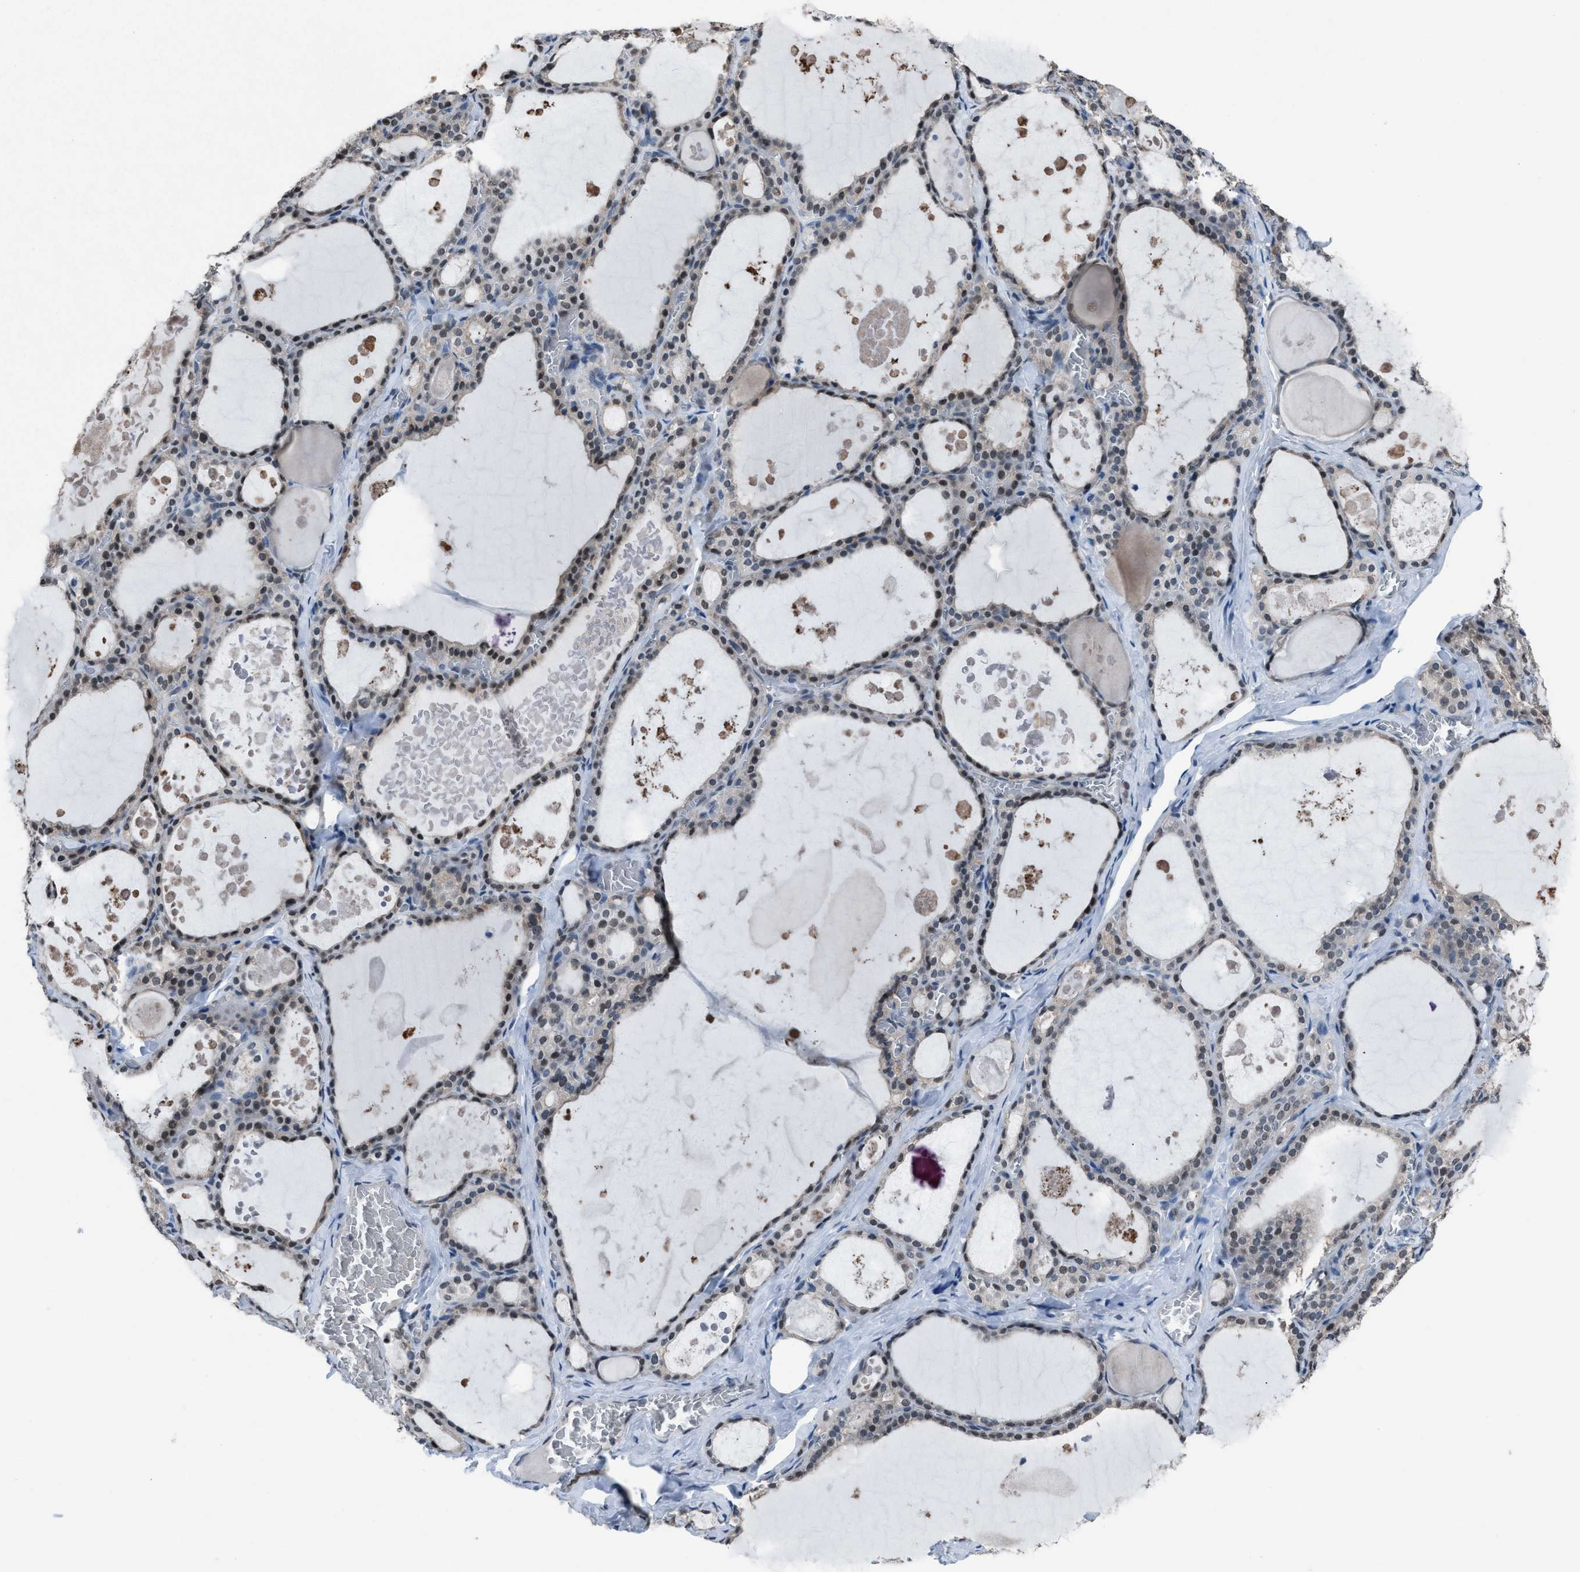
{"staining": {"intensity": "weak", "quantity": "25%-75%", "location": "nuclear"}, "tissue": "thyroid gland", "cell_type": "Glandular cells", "image_type": "normal", "snomed": [{"axis": "morphology", "description": "Normal tissue, NOS"}, {"axis": "topography", "description": "Thyroid gland"}], "caption": "DAB (3,3'-diaminobenzidine) immunohistochemical staining of unremarkable thyroid gland demonstrates weak nuclear protein expression in about 25%-75% of glandular cells. (Brightfield microscopy of DAB IHC at high magnification).", "gene": "ZNF276", "patient": {"sex": "male", "age": 56}}